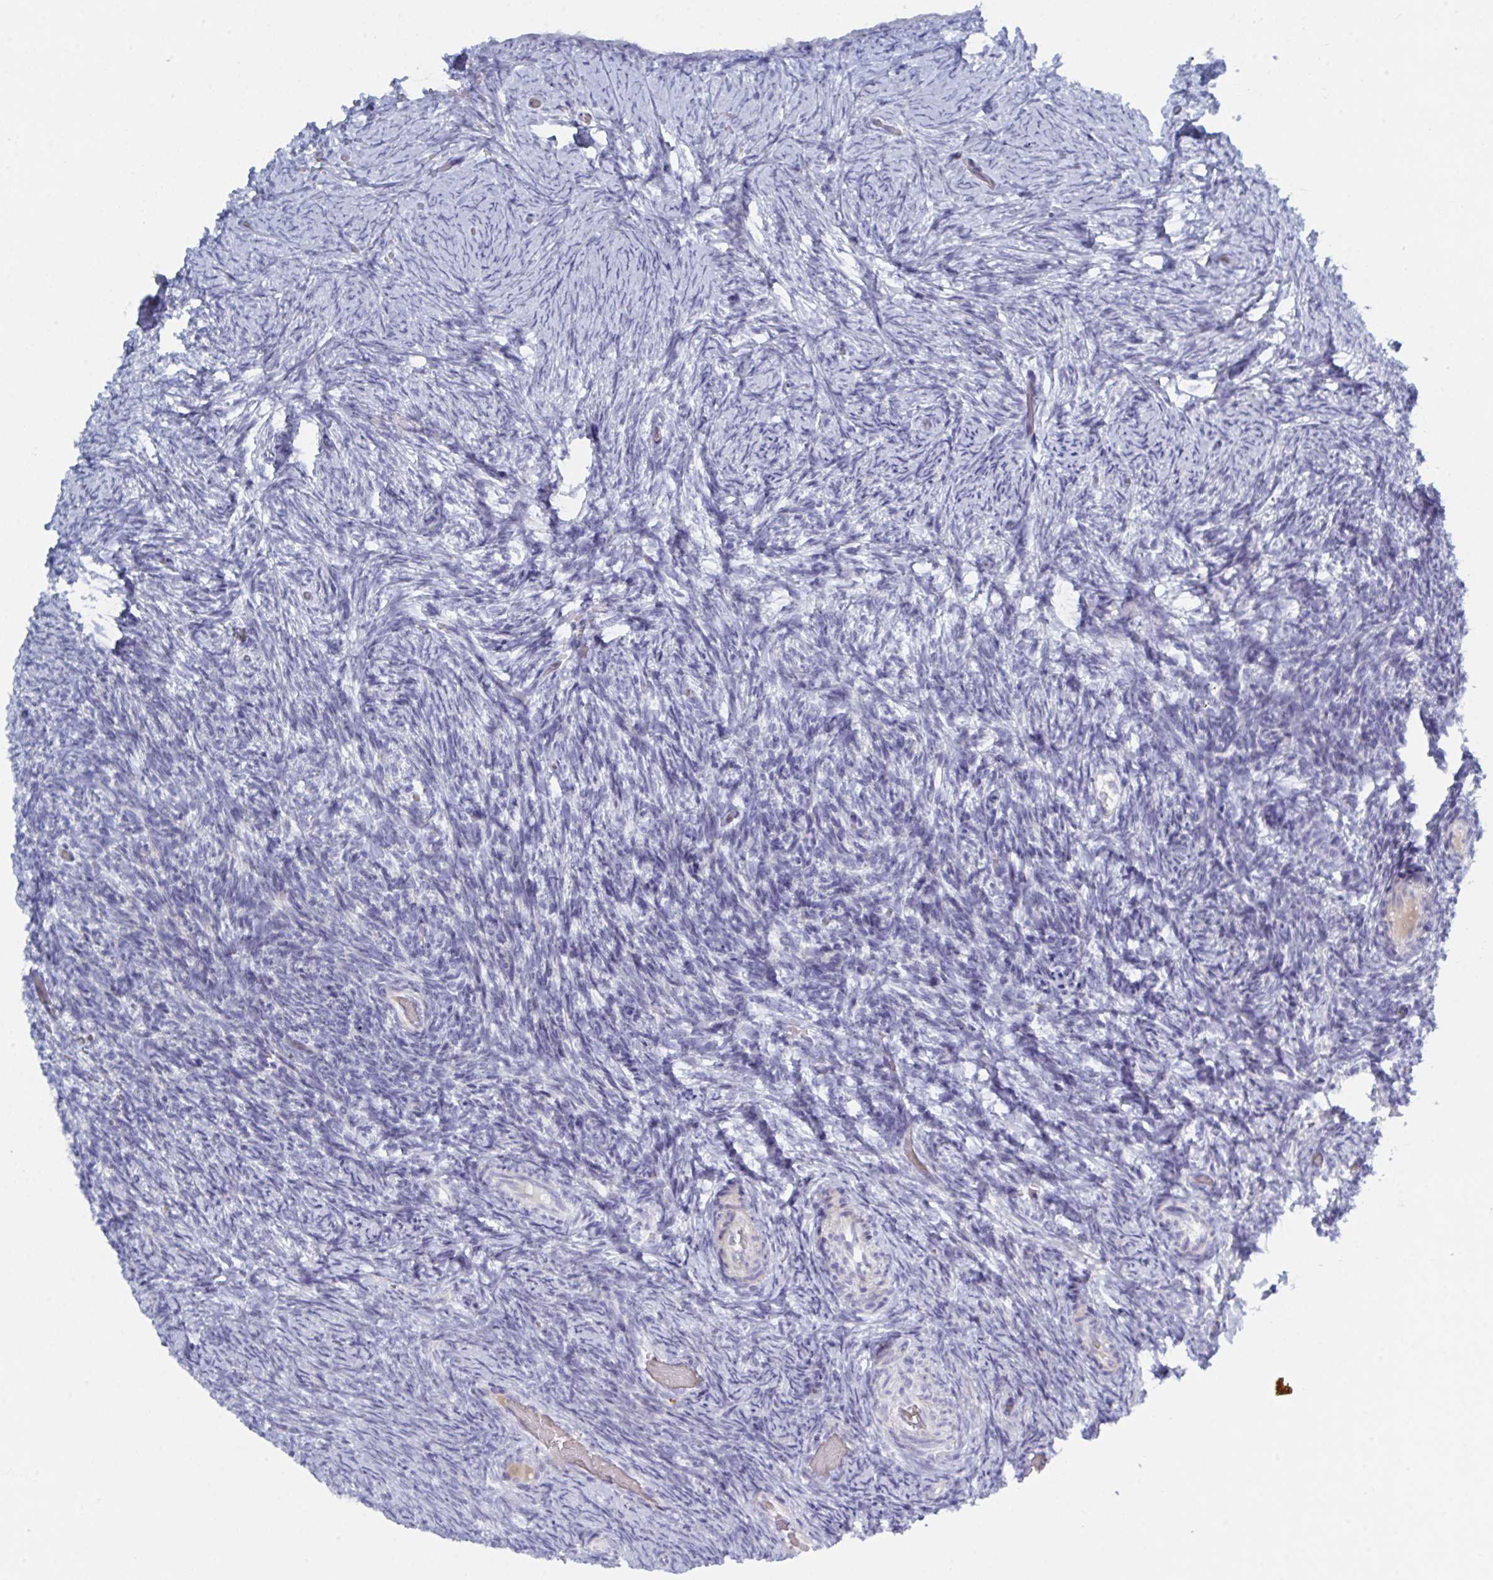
{"staining": {"intensity": "negative", "quantity": "none", "location": "none"}, "tissue": "ovary", "cell_type": "Follicle cells", "image_type": "normal", "snomed": [{"axis": "morphology", "description": "Normal tissue, NOS"}, {"axis": "topography", "description": "Ovary"}], "caption": "Immunohistochemistry micrograph of normal ovary: human ovary stained with DAB (3,3'-diaminobenzidine) shows no significant protein expression in follicle cells.", "gene": "ZNF684", "patient": {"sex": "female", "age": 34}}